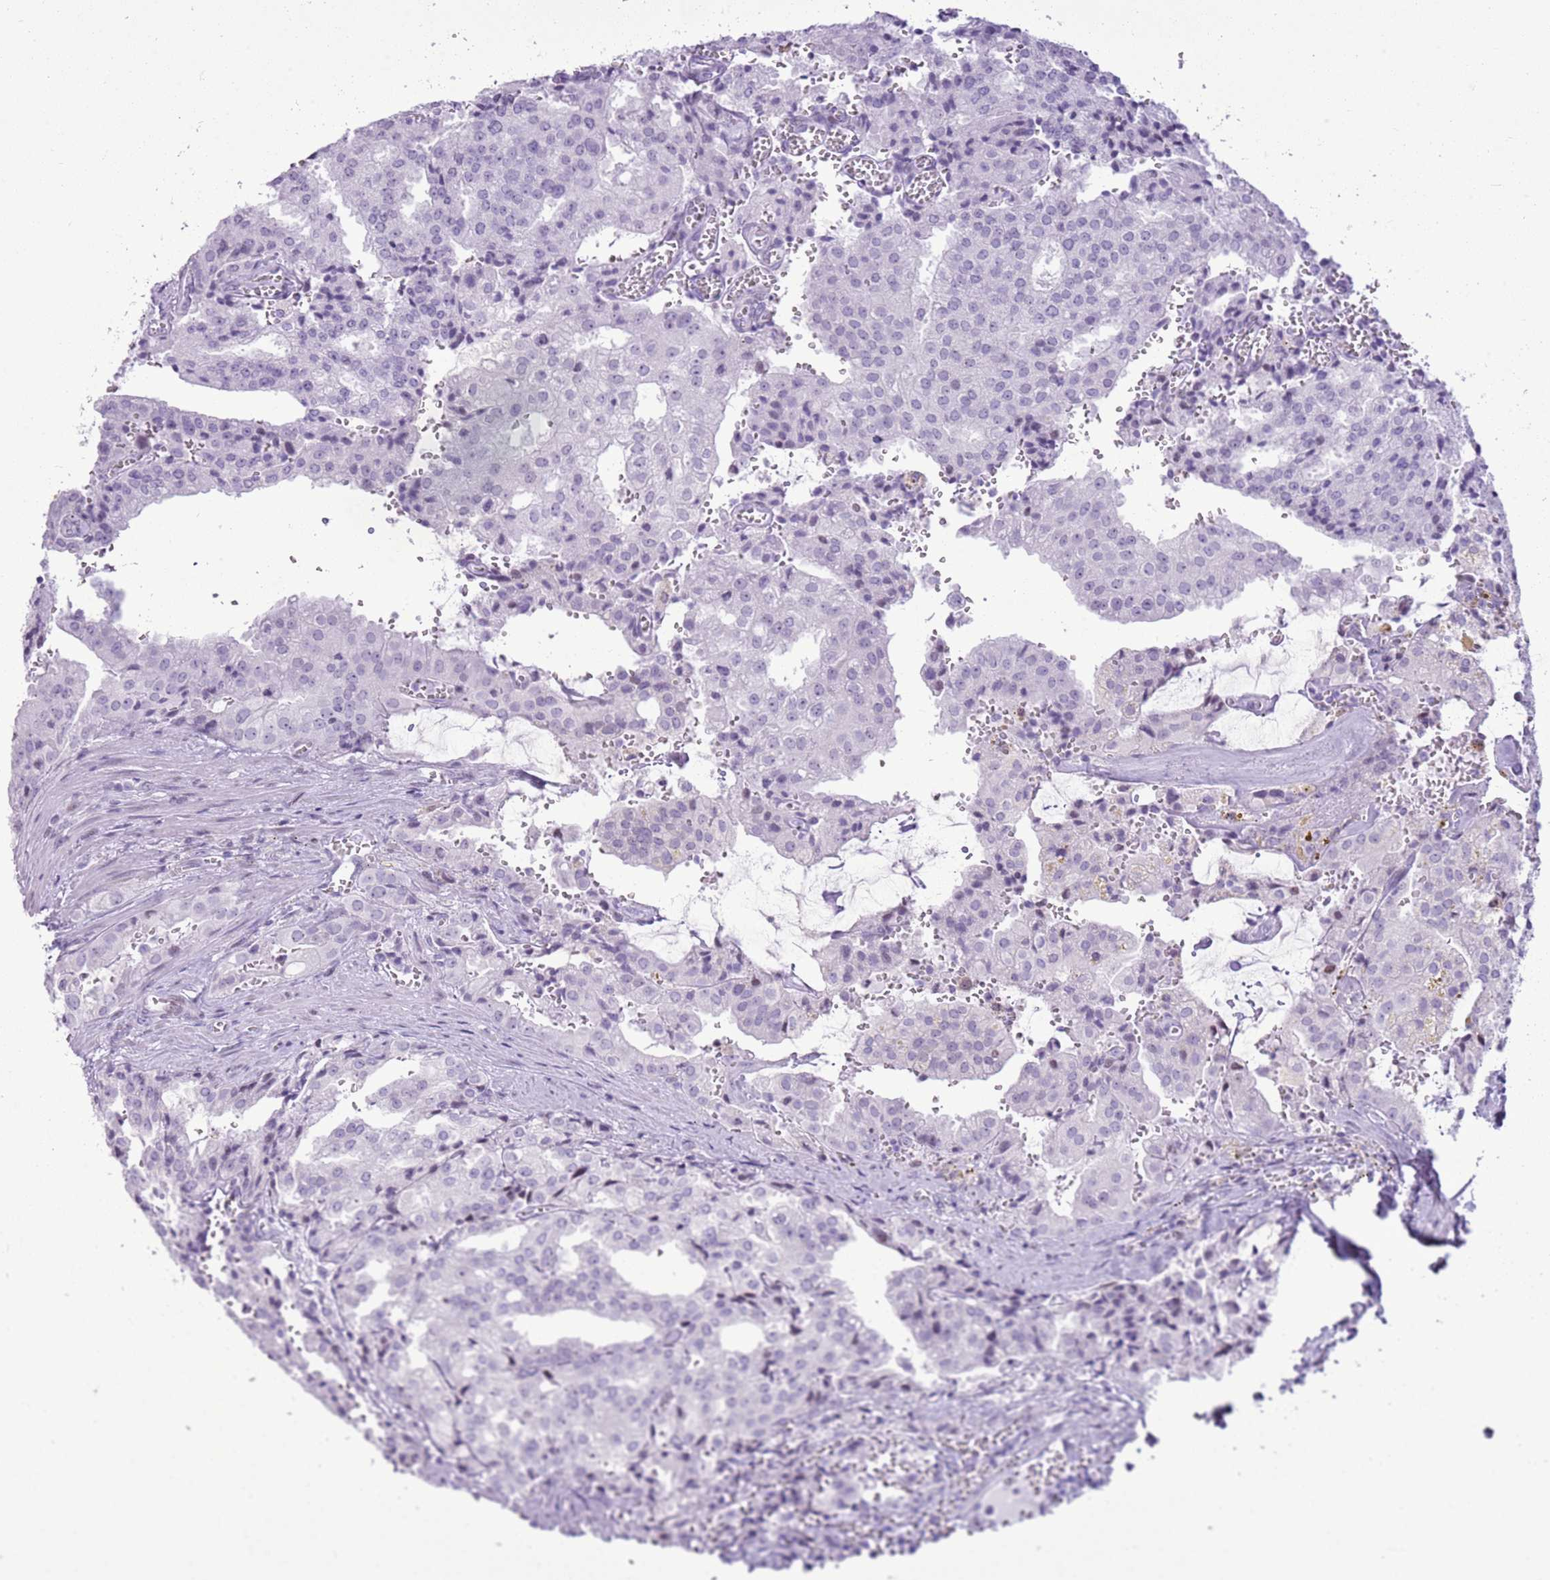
{"staining": {"intensity": "negative", "quantity": "none", "location": "none"}, "tissue": "prostate cancer", "cell_type": "Tumor cells", "image_type": "cancer", "snomed": [{"axis": "morphology", "description": "Adenocarcinoma, High grade"}, {"axis": "topography", "description": "Prostate"}], "caption": "High magnification brightfield microscopy of adenocarcinoma (high-grade) (prostate) stained with DAB (3,3'-diaminobenzidine) (brown) and counterstained with hematoxylin (blue): tumor cells show no significant positivity.", "gene": "ASIP", "patient": {"sex": "male", "age": 68}}